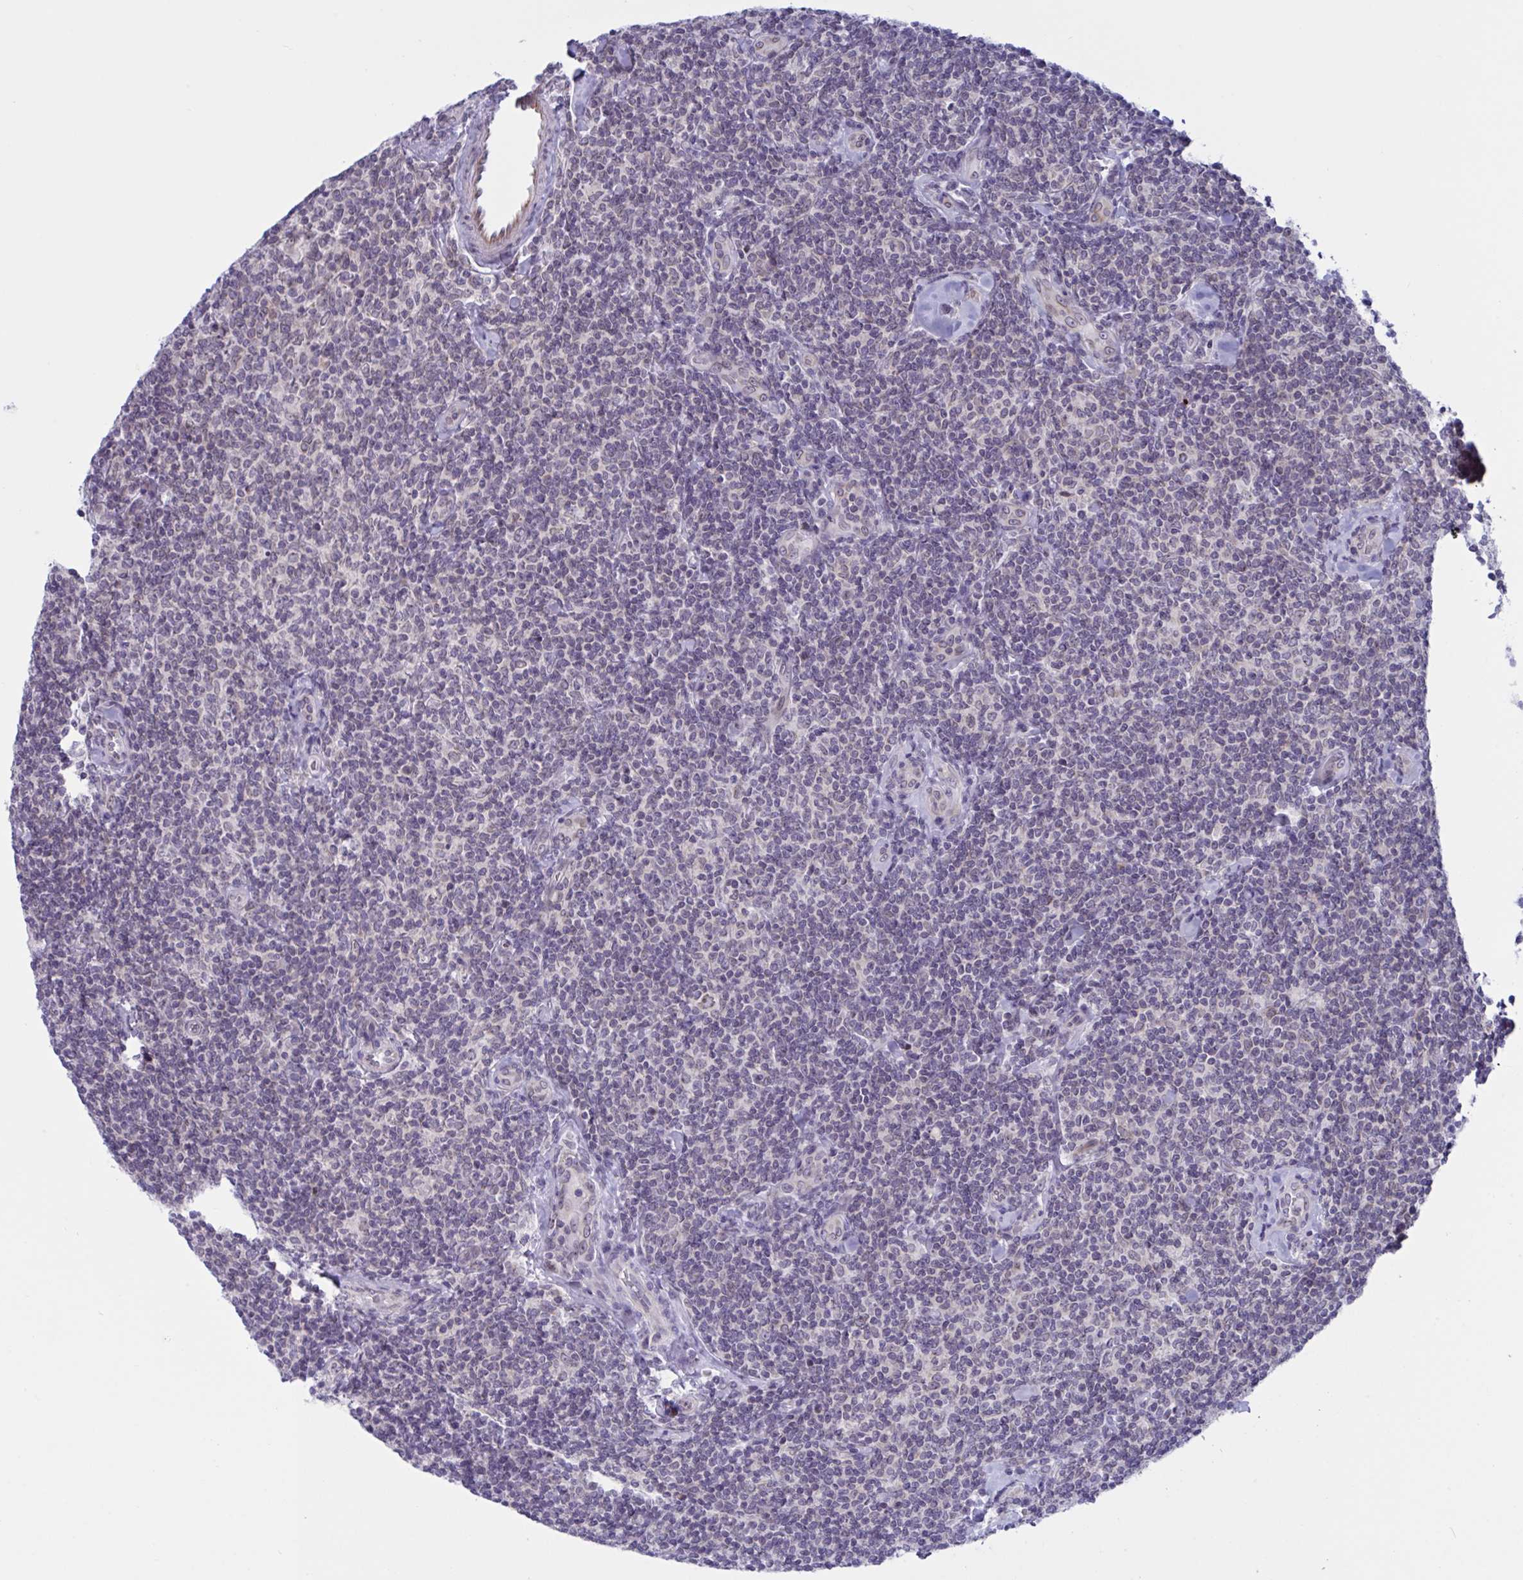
{"staining": {"intensity": "negative", "quantity": "none", "location": "none"}, "tissue": "lymphoma", "cell_type": "Tumor cells", "image_type": "cancer", "snomed": [{"axis": "morphology", "description": "Malignant lymphoma, non-Hodgkin's type, Low grade"}, {"axis": "topography", "description": "Lymph node"}], "caption": "IHC of low-grade malignant lymphoma, non-Hodgkin's type exhibits no positivity in tumor cells.", "gene": "DOCK11", "patient": {"sex": "female", "age": 56}}